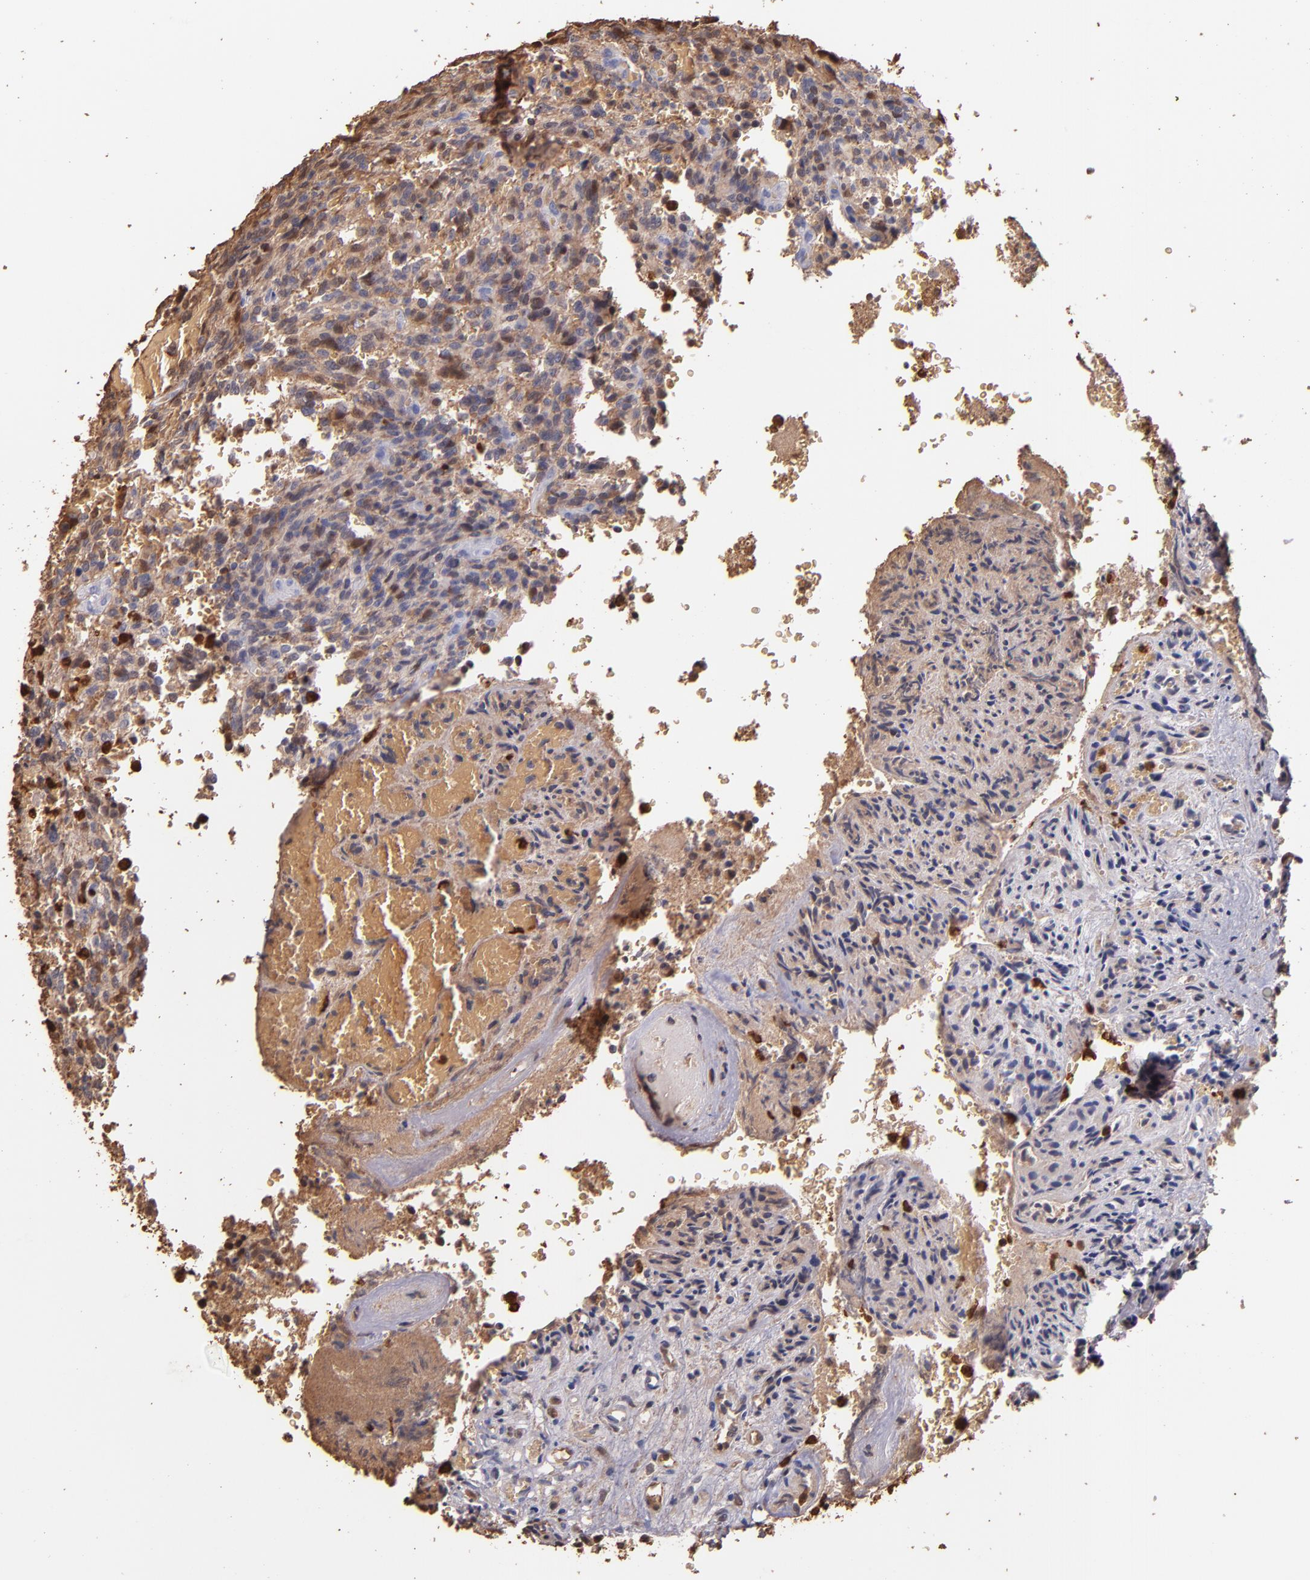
{"staining": {"intensity": "moderate", "quantity": ">75%", "location": "cytoplasmic/membranous,nuclear"}, "tissue": "glioma", "cell_type": "Tumor cells", "image_type": "cancer", "snomed": [{"axis": "morphology", "description": "Normal tissue, NOS"}, {"axis": "morphology", "description": "Glioma, malignant, High grade"}, {"axis": "topography", "description": "Cerebral cortex"}], "caption": "Tumor cells exhibit medium levels of moderate cytoplasmic/membranous and nuclear expression in approximately >75% of cells in glioma.", "gene": "S100A6", "patient": {"sex": "male", "age": 56}}